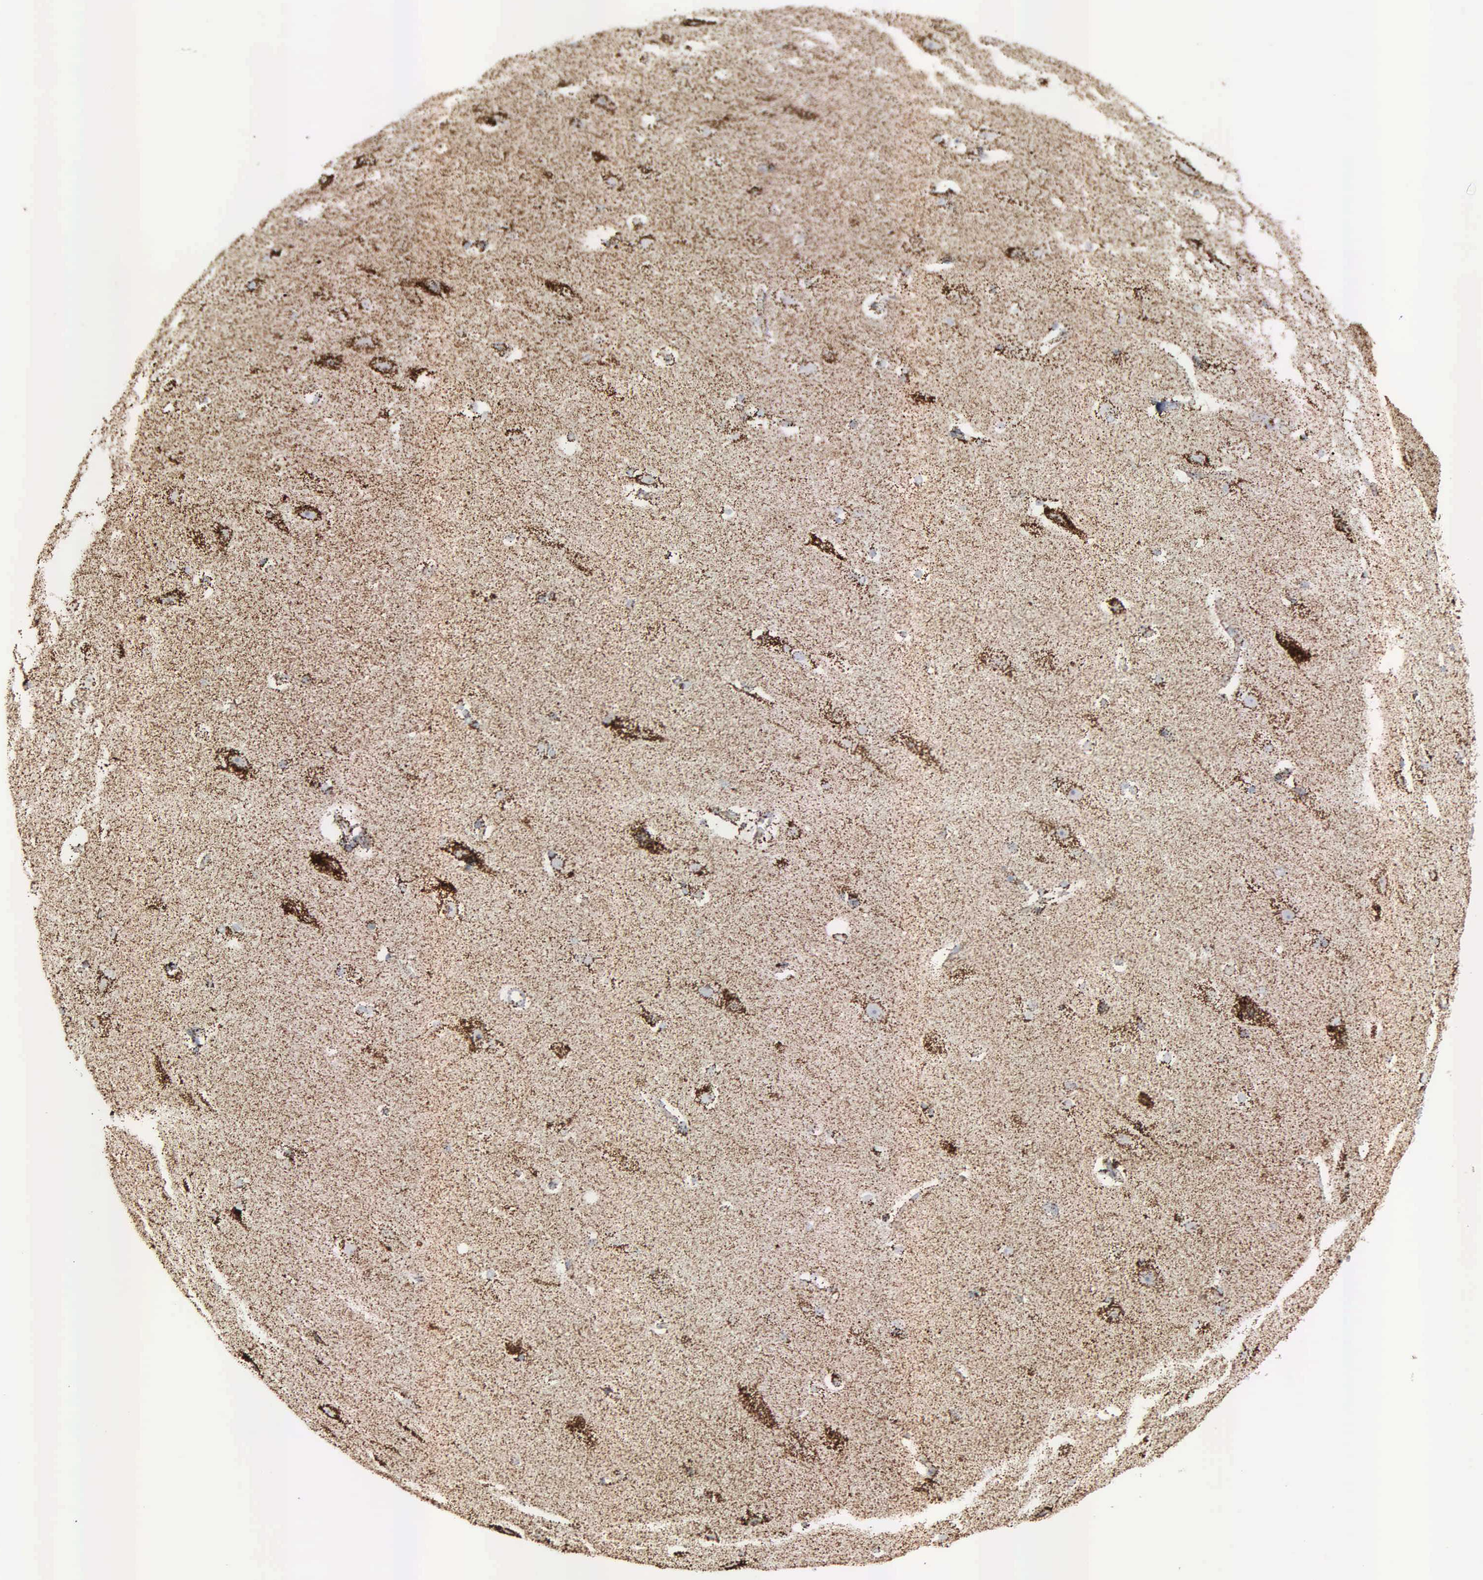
{"staining": {"intensity": "moderate", "quantity": ">75%", "location": "cytoplasmic/membranous"}, "tissue": "cerebral cortex", "cell_type": "Endothelial cells", "image_type": "normal", "snomed": [{"axis": "morphology", "description": "Normal tissue, NOS"}, {"axis": "topography", "description": "Cerebral cortex"}, {"axis": "topography", "description": "Hippocampus"}], "caption": "Endothelial cells demonstrate medium levels of moderate cytoplasmic/membranous expression in about >75% of cells in normal cerebral cortex.", "gene": "HSPA9", "patient": {"sex": "female", "age": 19}}